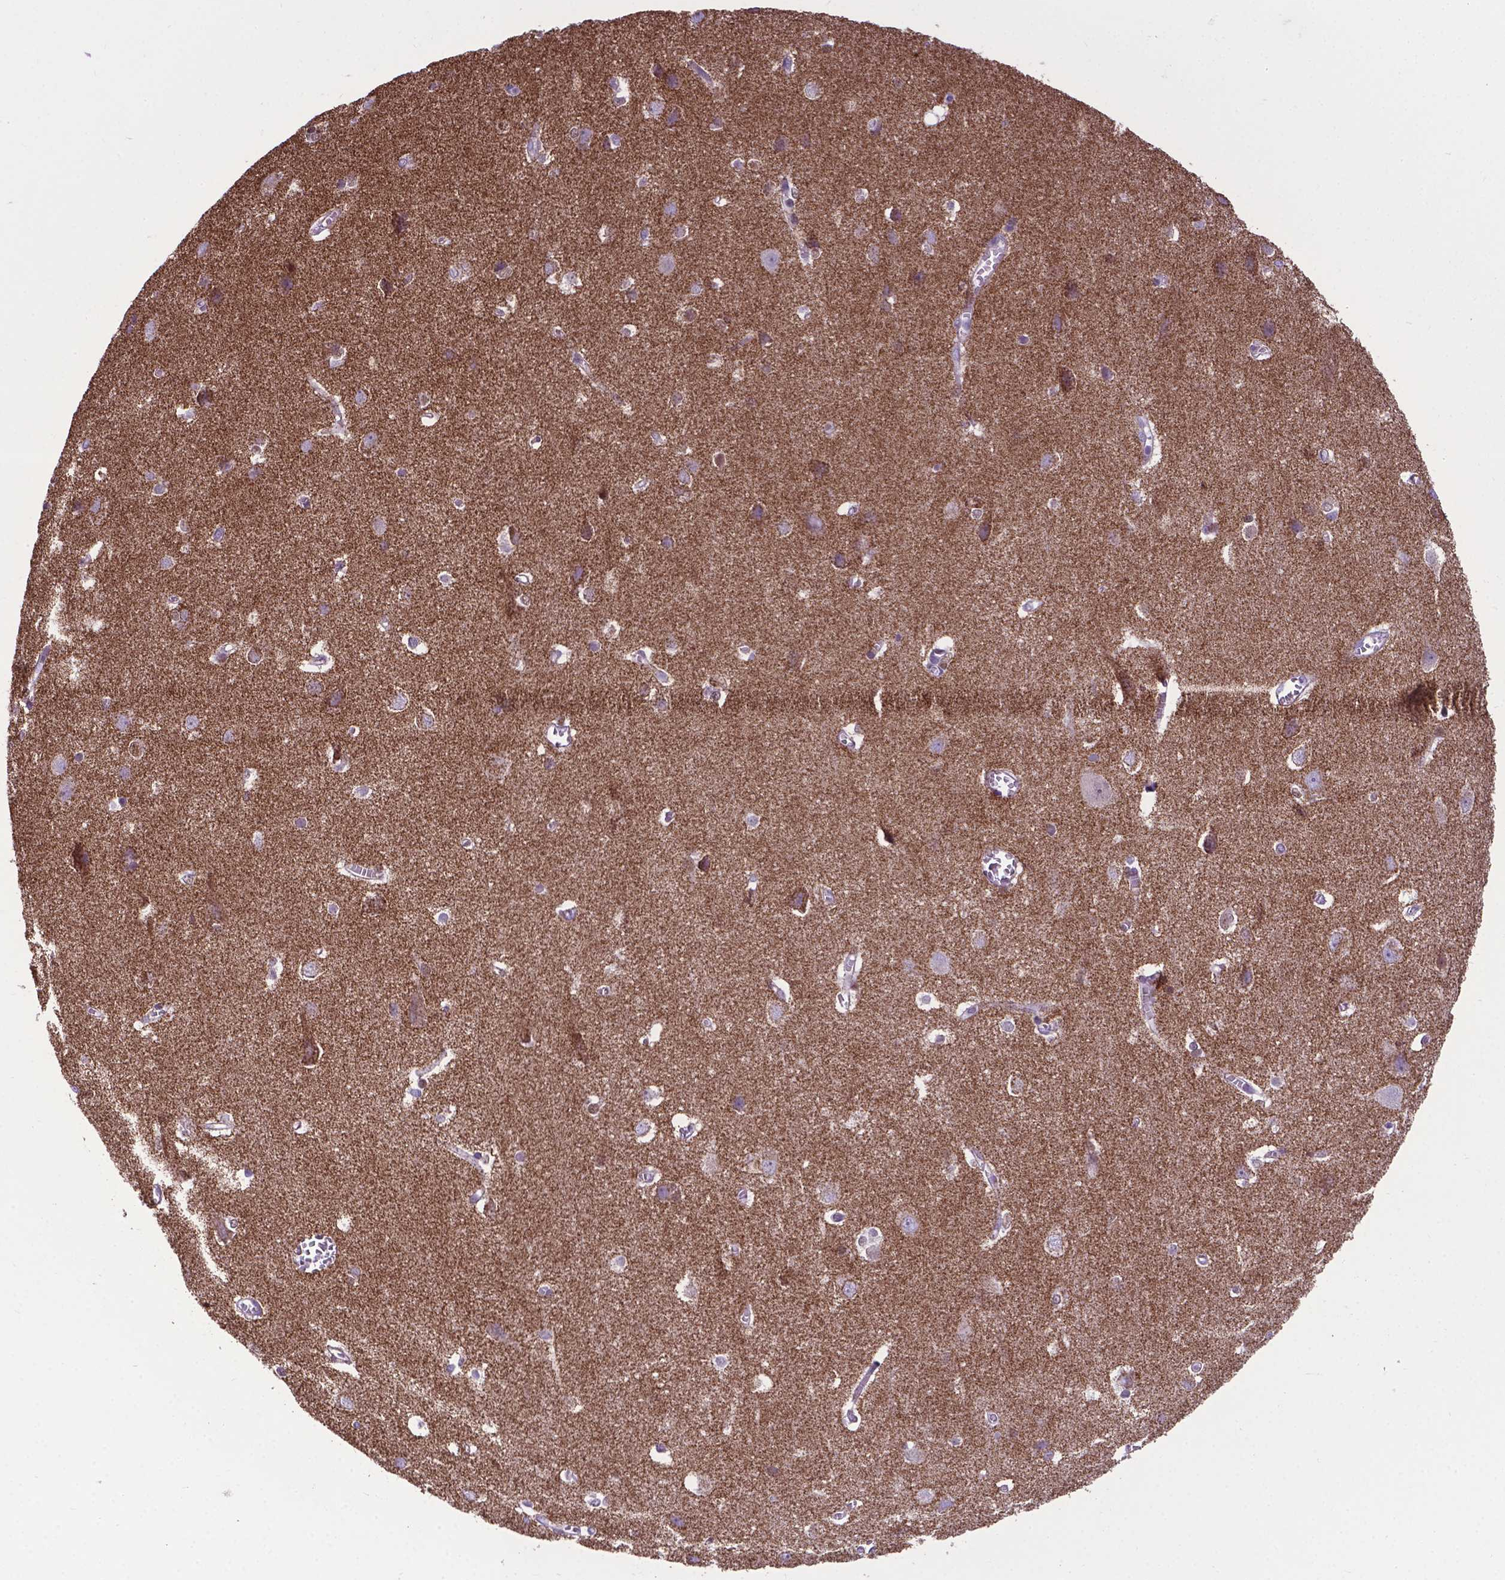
{"staining": {"intensity": "negative", "quantity": "none", "location": "none"}, "tissue": "cerebral cortex", "cell_type": "Endothelial cells", "image_type": "normal", "snomed": [{"axis": "morphology", "description": "Normal tissue, NOS"}, {"axis": "topography", "description": "Cerebral cortex"}], "caption": "Immunohistochemical staining of normal cerebral cortex exhibits no significant positivity in endothelial cells.", "gene": "POU3F3", "patient": {"sex": "male", "age": 37}}